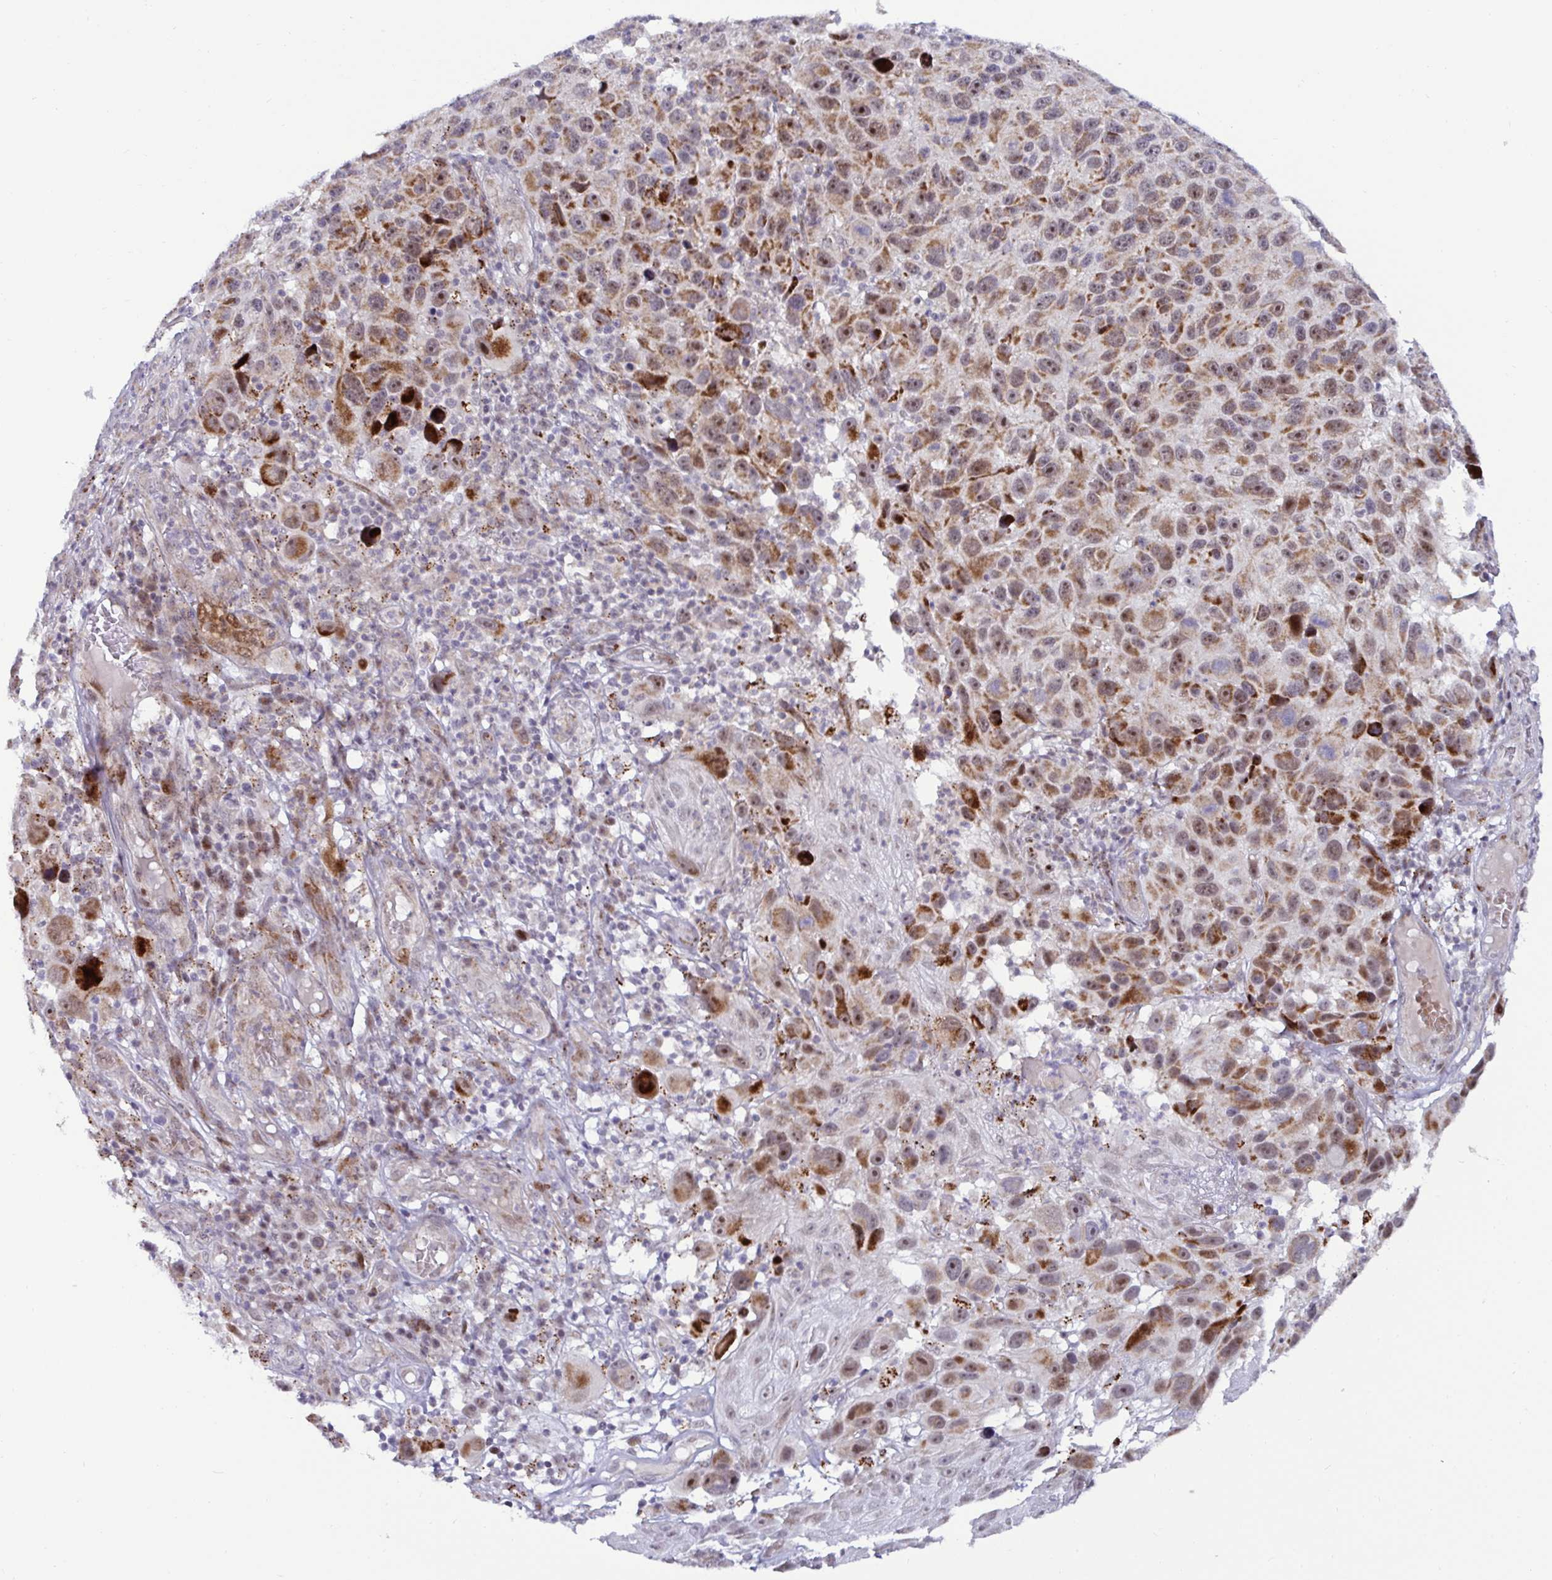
{"staining": {"intensity": "moderate", "quantity": ">75%", "location": "cytoplasmic/membranous"}, "tissue": "melanoma", "cell_type": "Tumor cells", "image_type": "cancer", "snomed": [{"axis": "morphology", "description": "Malignant melanoma, NOS"}, {"axis": "topography", "description": "Skin"}], "caption": "Protein expression analysis of human melanoma reveals moderate cytoplasmic/membranous positivity in approximately >75% of tumor cells.", "gene": "DZIP1", "patient": {"sex": "male", "age": 53}}